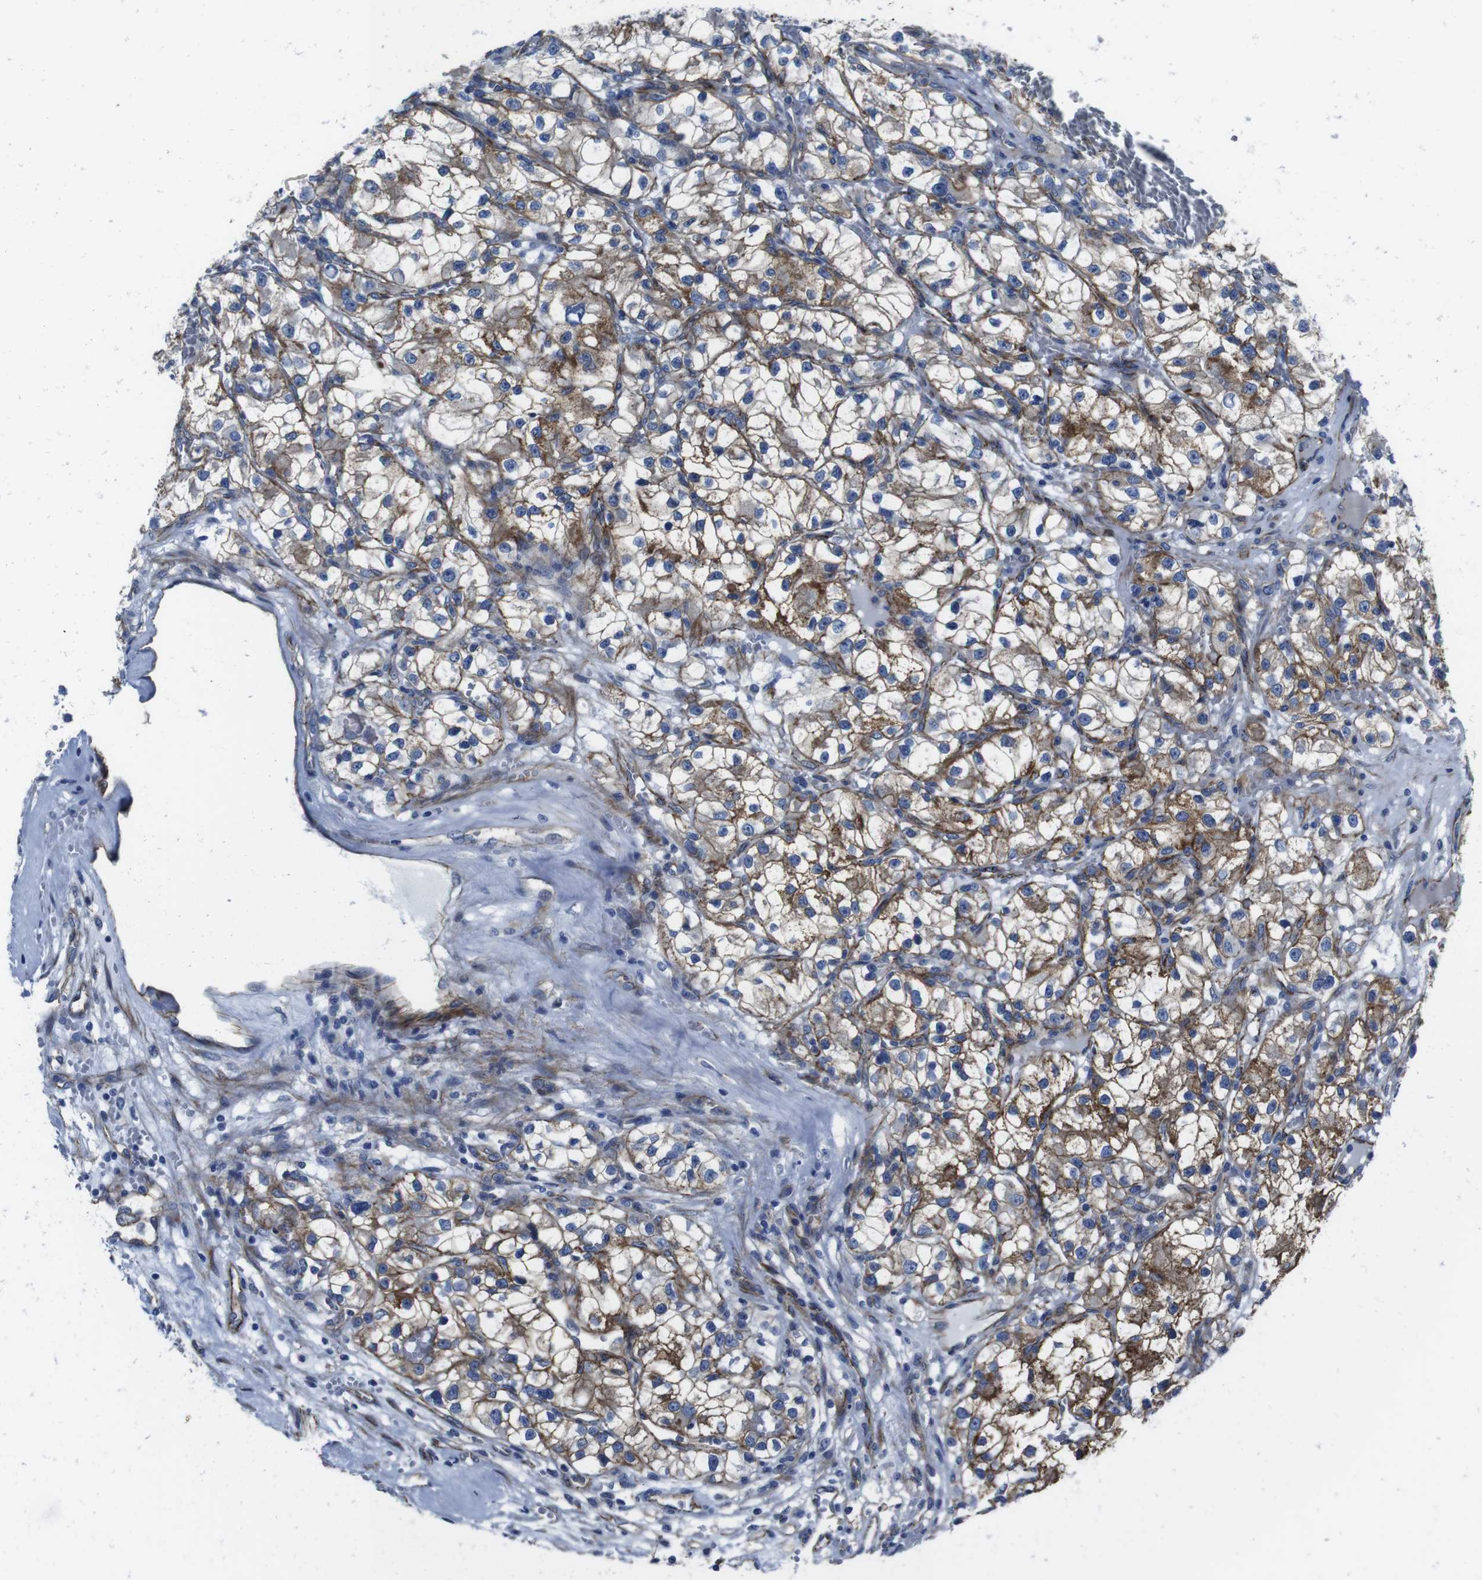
{"staining": {"intensity": "moderate", "quantity": ">75%", "location": "cytoplasmic/membranous"}, "tissue": "renal cancer", "cell_type": "Tumor cells", "image_type": "cancer", "snomed": [{"axis": "morphology", "description": "Adenocarcinoma, NOS"}, {"axis": "topography", "description": "Kidney"}], "caption": "This is a histology image of immunohistochemistry (IHC) staining of renal adenocarcinoma, which shows moderate expression in the cytoplasmic/membranous of tumor cells.", "gene": "NUMB", "patient": {"sex": "female", "age": 57}}